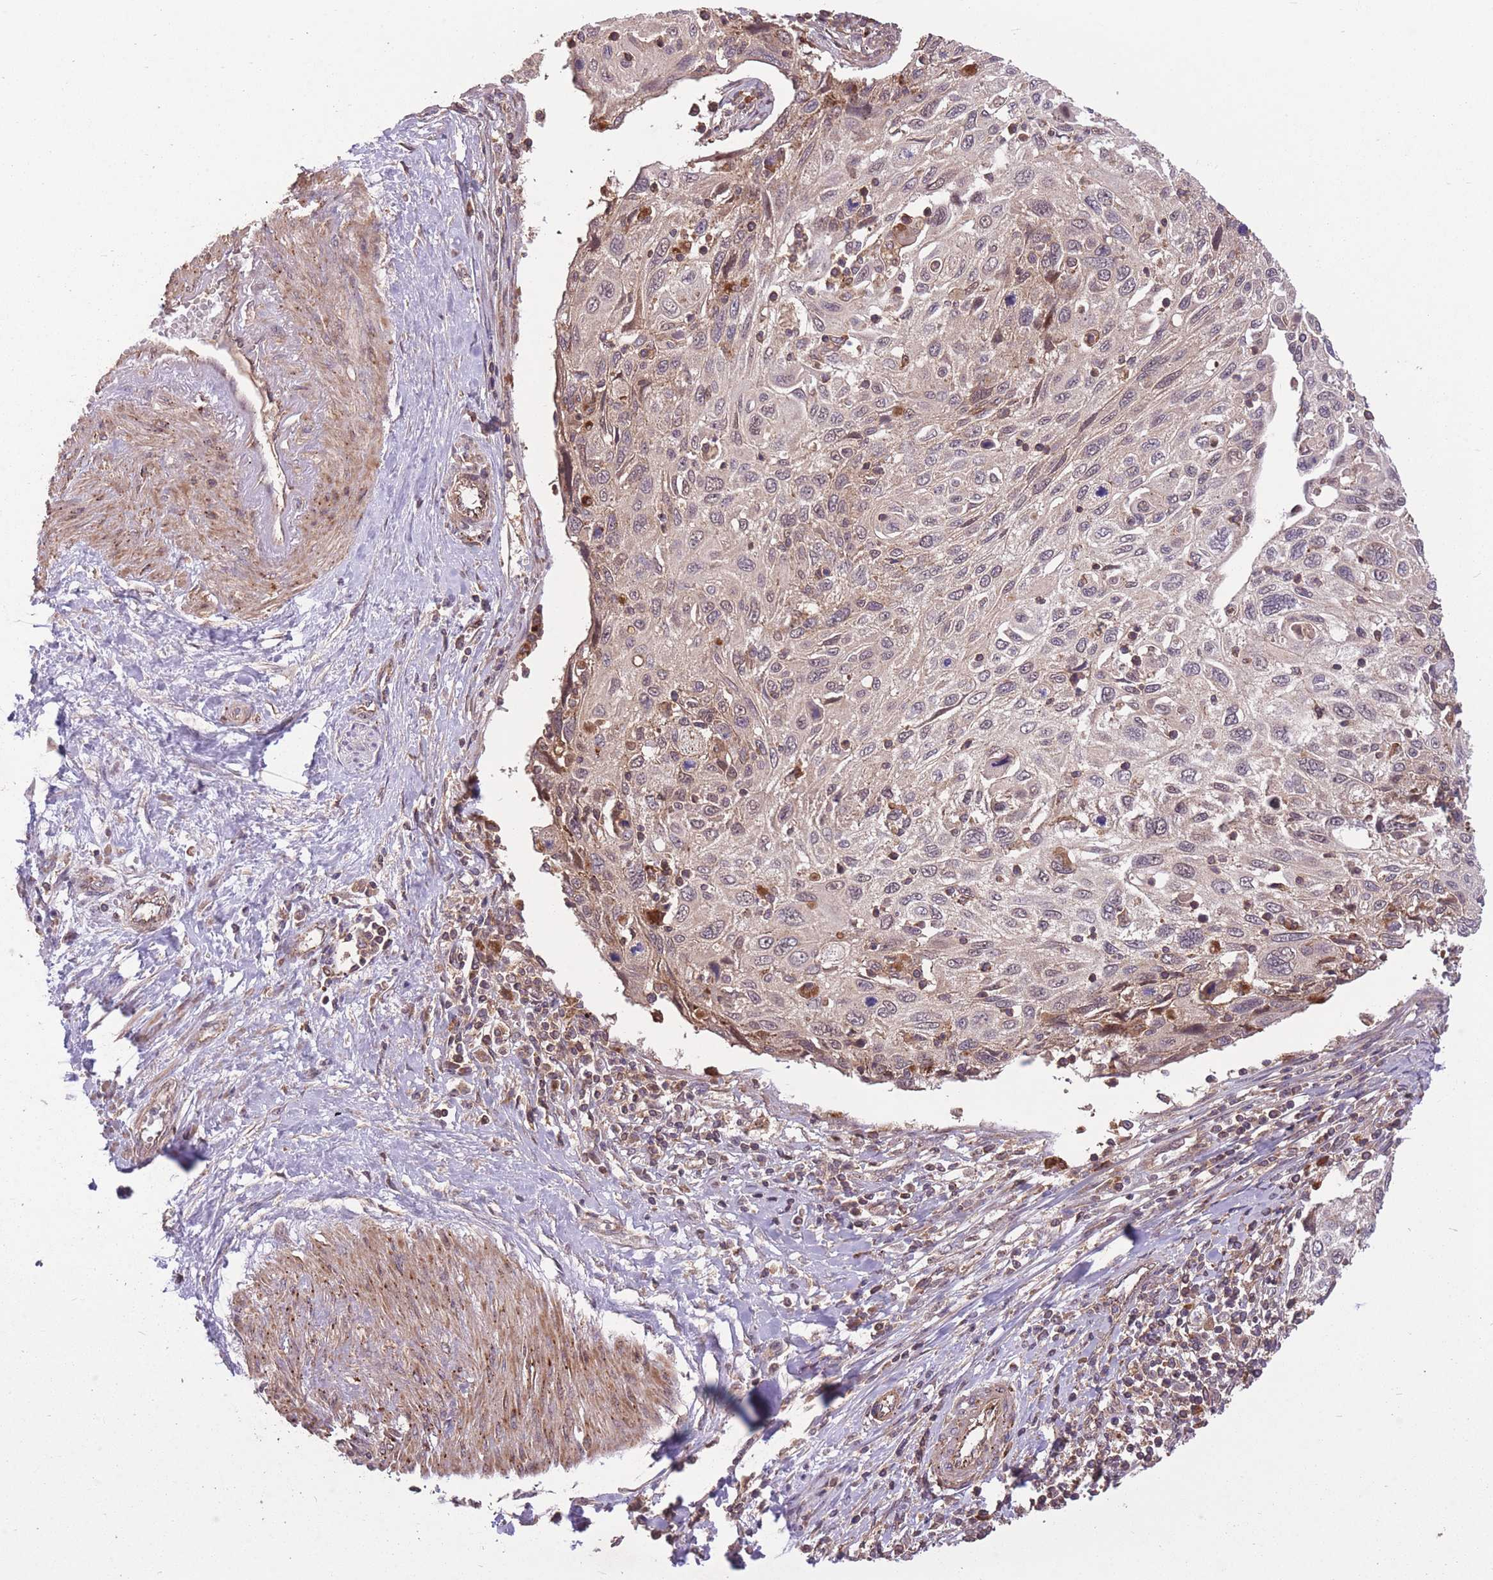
{"staining": {"intensity": "weak", "quantity": "<25%", "location": "cytoplasmic/membranous"}, "tissue": "cervical cancer", "cell_type": "Tumor cells", "image_type": "cancer", "snomed": [{"axis": "morphology", "description": "Squamous cell carcinoma, NOS"}, {"axis": "topography", "description": "Cervix"}], "caption": "Human squamous cell carcinoma (cervical) stained for a protein using immunohistochemistry (IHC) exhibits no positivity in tumor cells.", "gene": "POLR3F", "patient": {"sex": "female", "age": 70}}